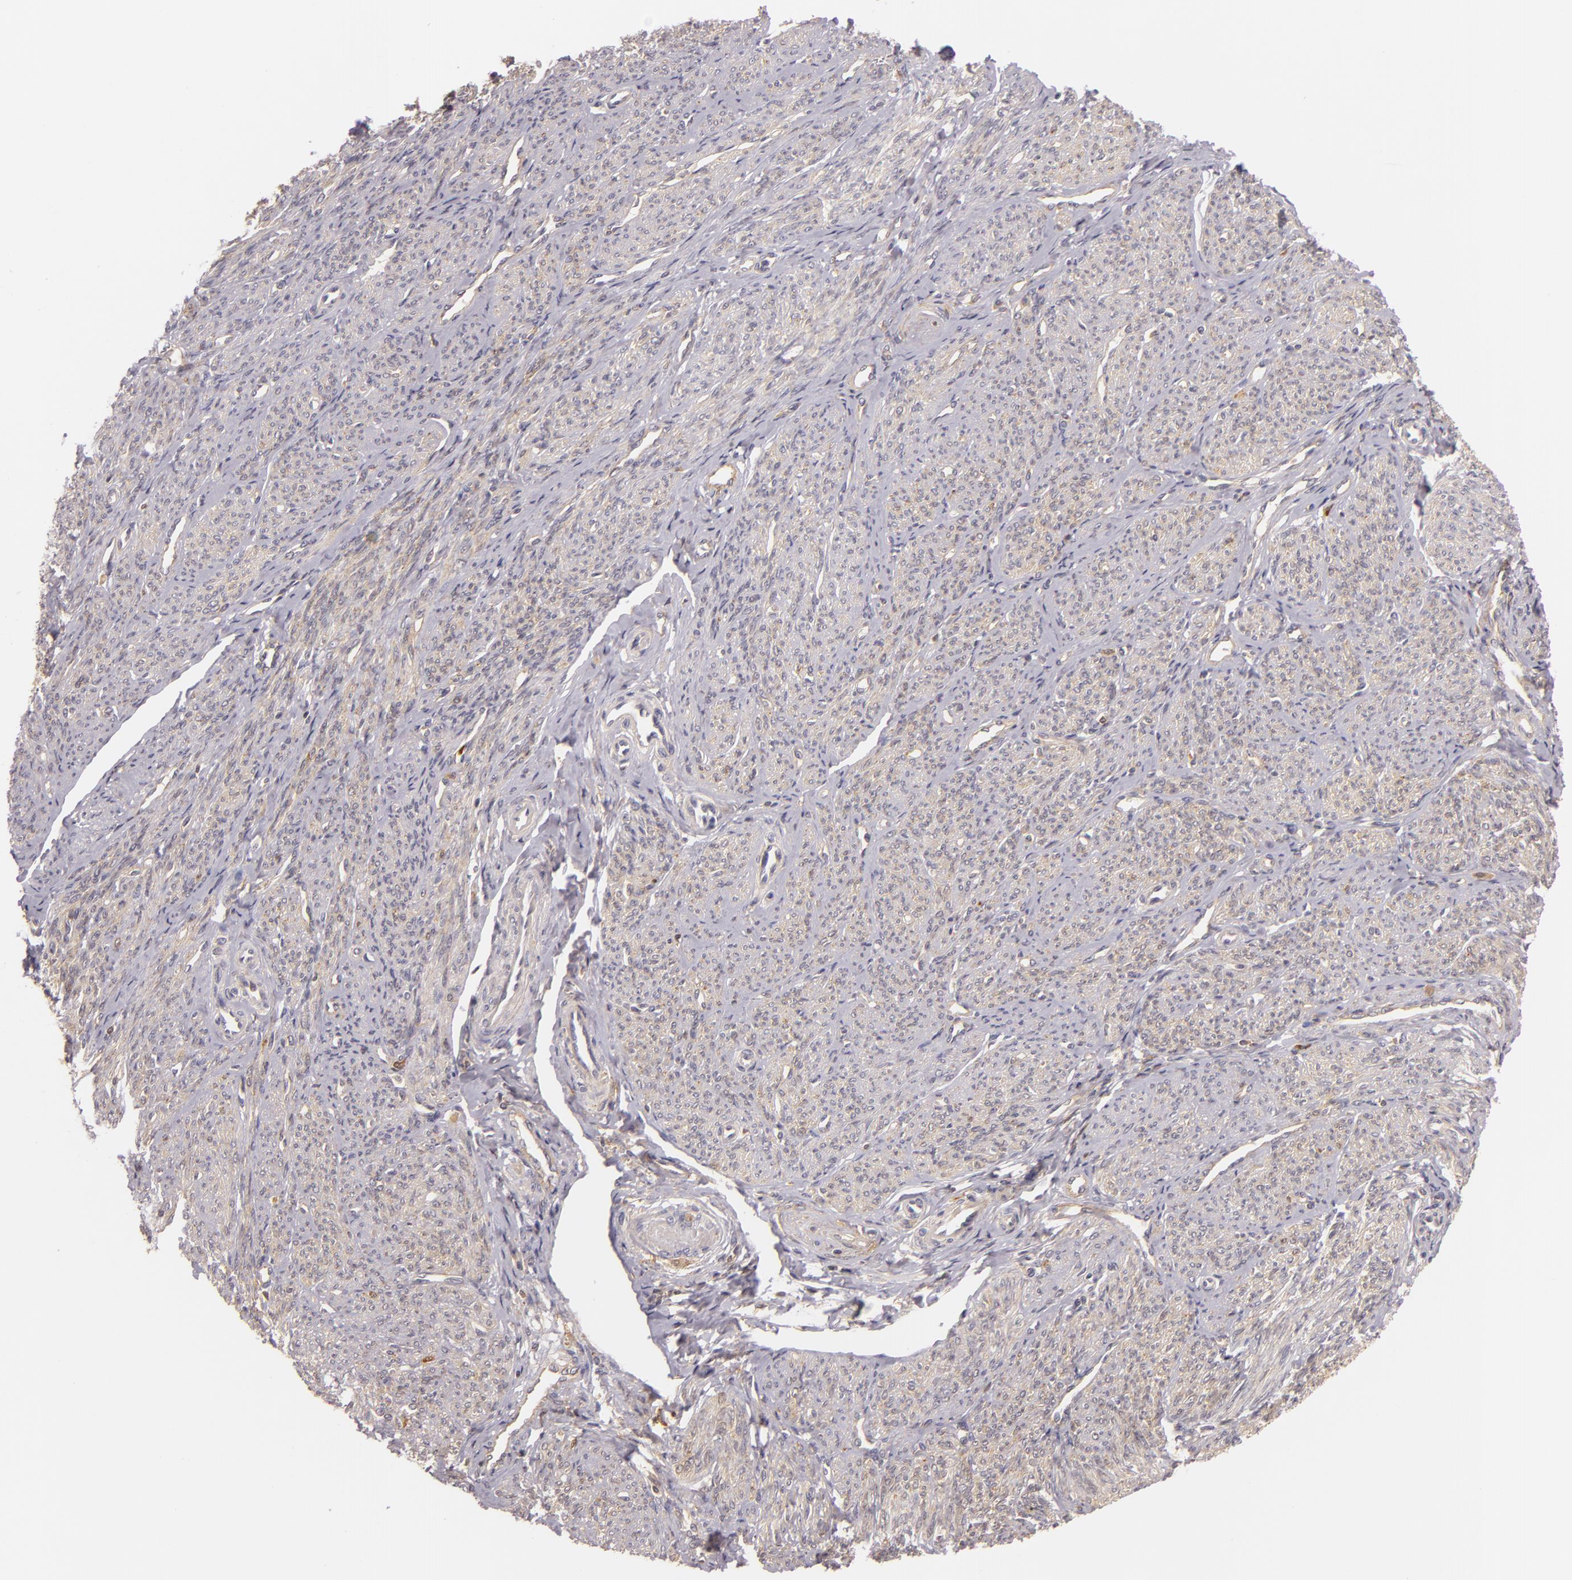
{"staining": {"intensity": "weak", "quantity": ">75%", "location": "cytoplasmic/membranous"}, "tissue": "smooth muscle", "cell_type": "Smooth muscle cells", "image_type": "normal", "snomed": [{"axis": "morphology", "description": "Normal tissue, NOS"}, {"axis": "topography", "description": "Cervix"}, {"axis": "topography", "description": "Endometrium"}], "caption": "Protein expression analysis of normal smooth muscle shows weak cytoplasmic/membranous staining in about >75% of smooth muscle cells. The staining was performed using DAB (3,3'-diaminobenzidine), with brown indicating positive protein expression. Nuclei are stained blue with hematoxylin.", "gene": "TOM1", "patient": {"sex": "female", "age": 65}}